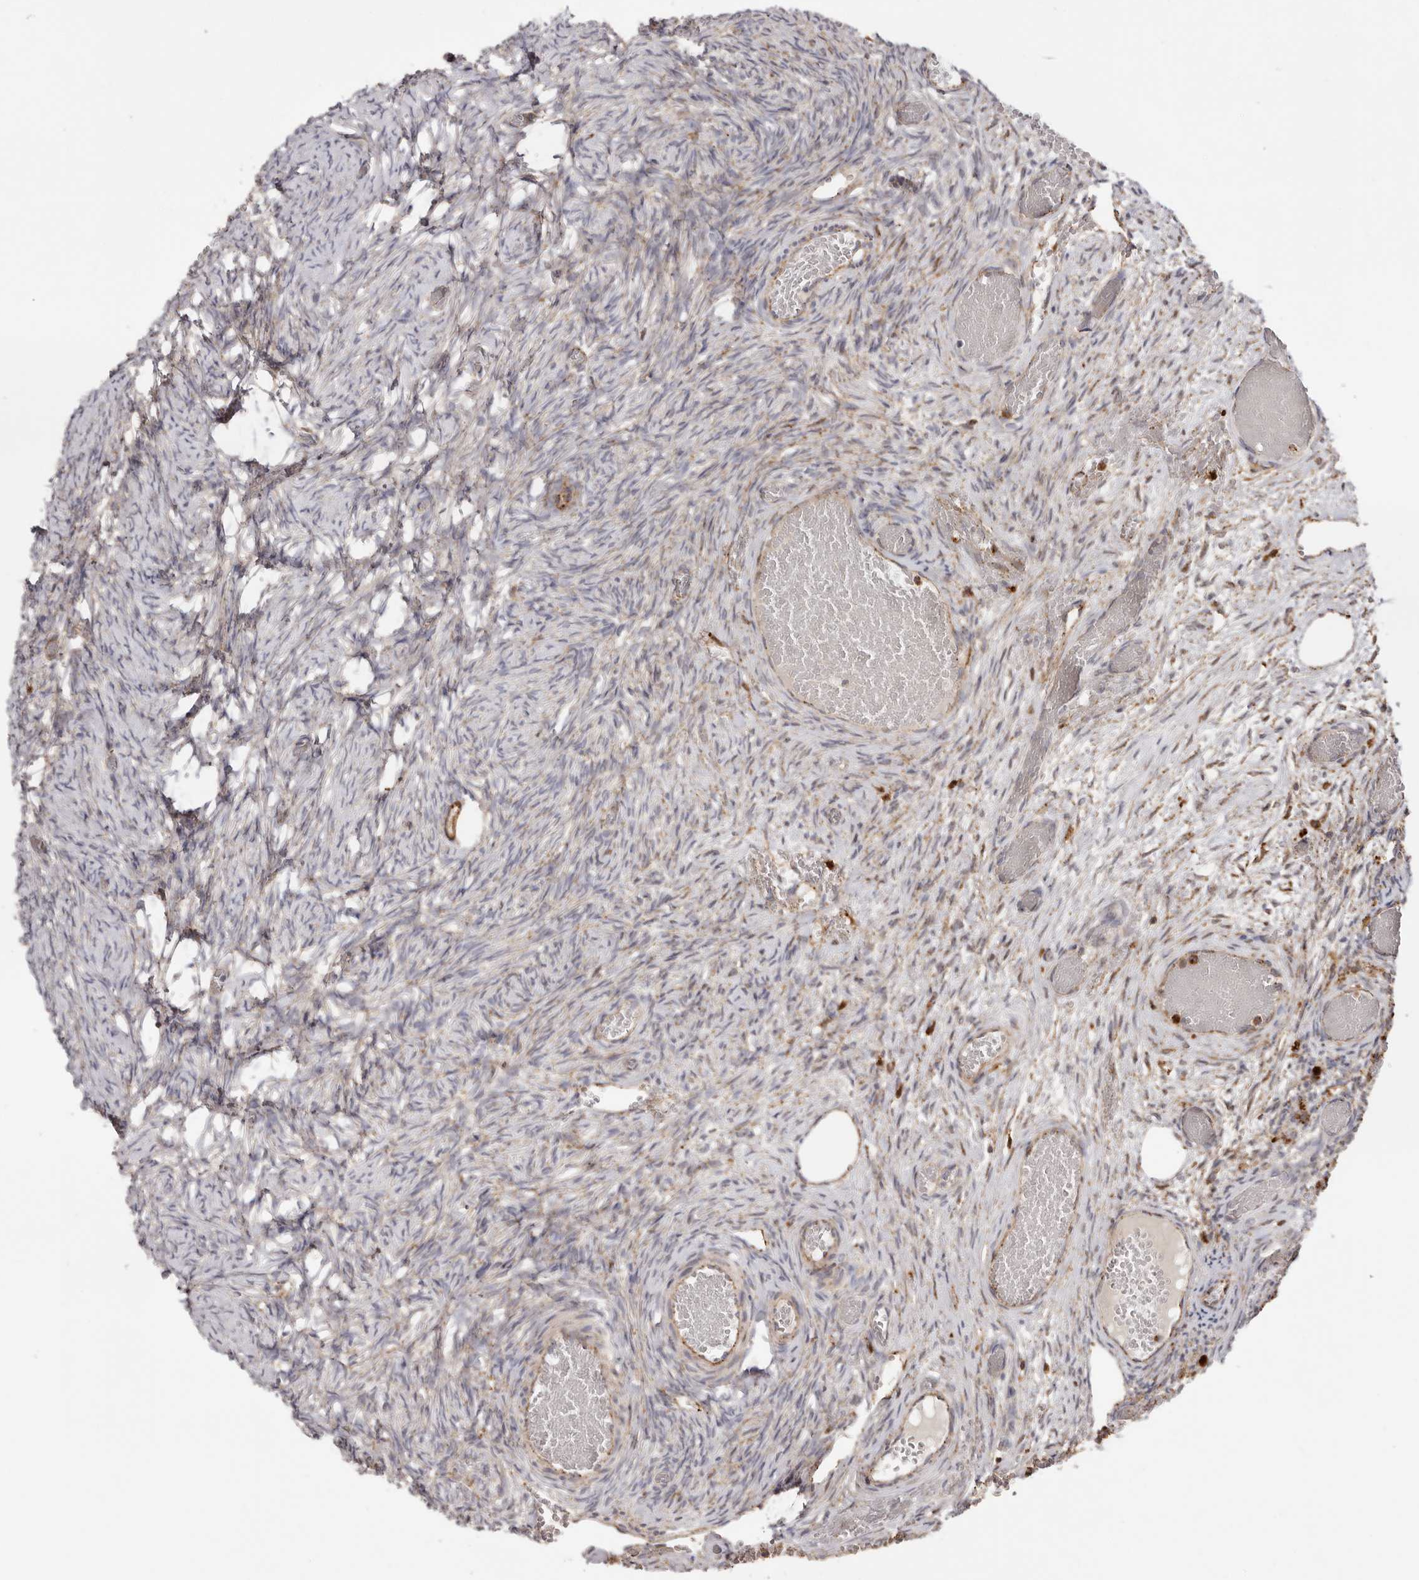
{"staining": {"intensity": "moderate", "quantity": ">75%", "location": "cytoplasmic/membranous"}, "tissue": "ovary", "cell_type": "Follicle cells", "image_type": "normal", "snomed": [{"axis": "morphology", "description": "Adenocarcinoma, NOS"}, {"axis": "topography", "description": "Endometrium"}], "caption": "There is medium levels of moderate cytoplasmic/membranous staining in follicle cells of benign ovary, as demonstrated by immunohistochemical staining (brown color).", "gene": "GRN", "patient": {"sex": "female", "age": 32}}